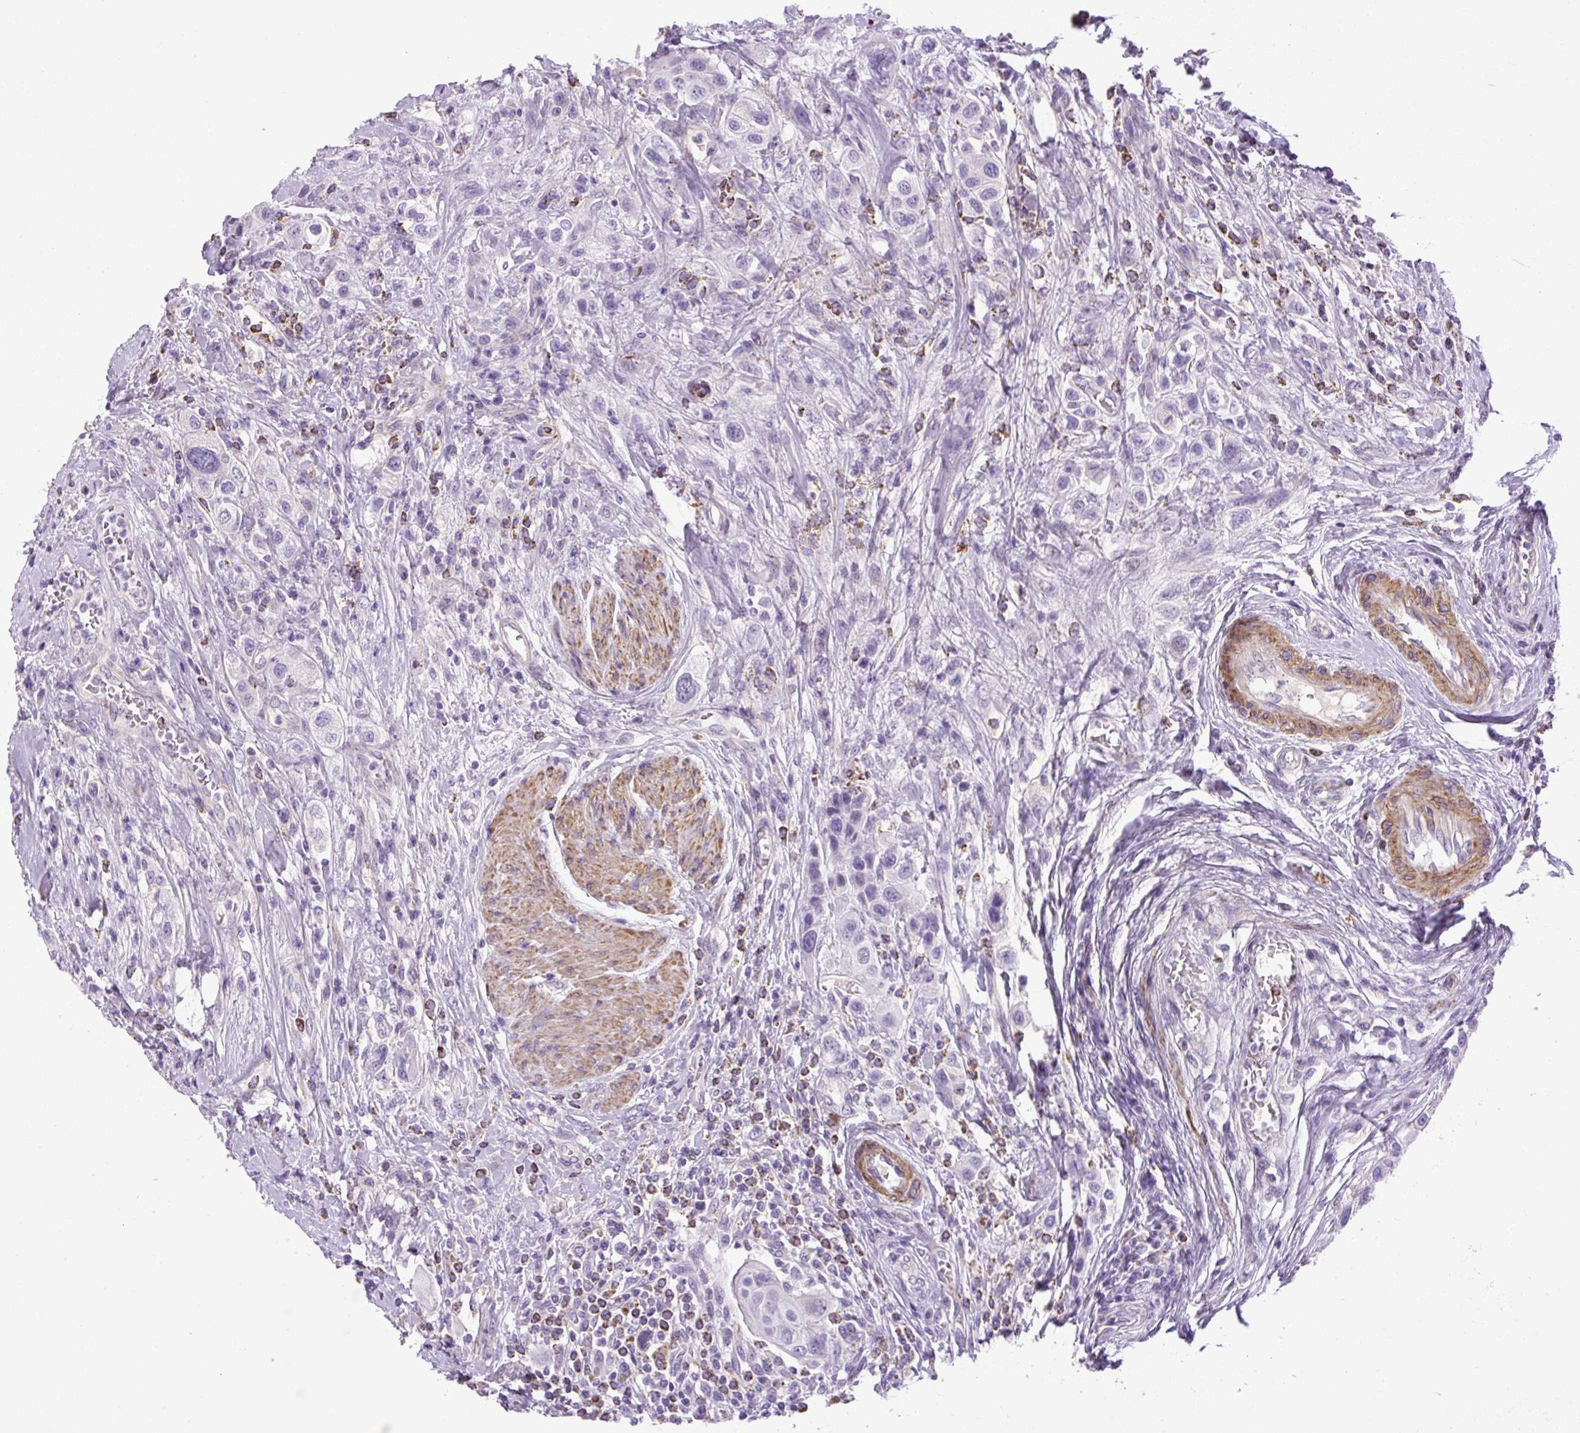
{"staining": {"intensity": "negative", "quantity": "none", "location": "none"}, "tissue": "urothelial cancer", "cell_type": "Tumor cells", "image_type": "cancer", "snomed": [{"axis": "morphology", "description": "Urothelial carcinoma, High grade"}, {"axis": "topography", "description": "Urinary bladder"}], "caption": "A histopathology image of high-grade urothelial carcinoma stained for a protein displays no brown staining in tumor cells.", "gene": "VWA7", "patient": {"sex": "male", "age": 50}}